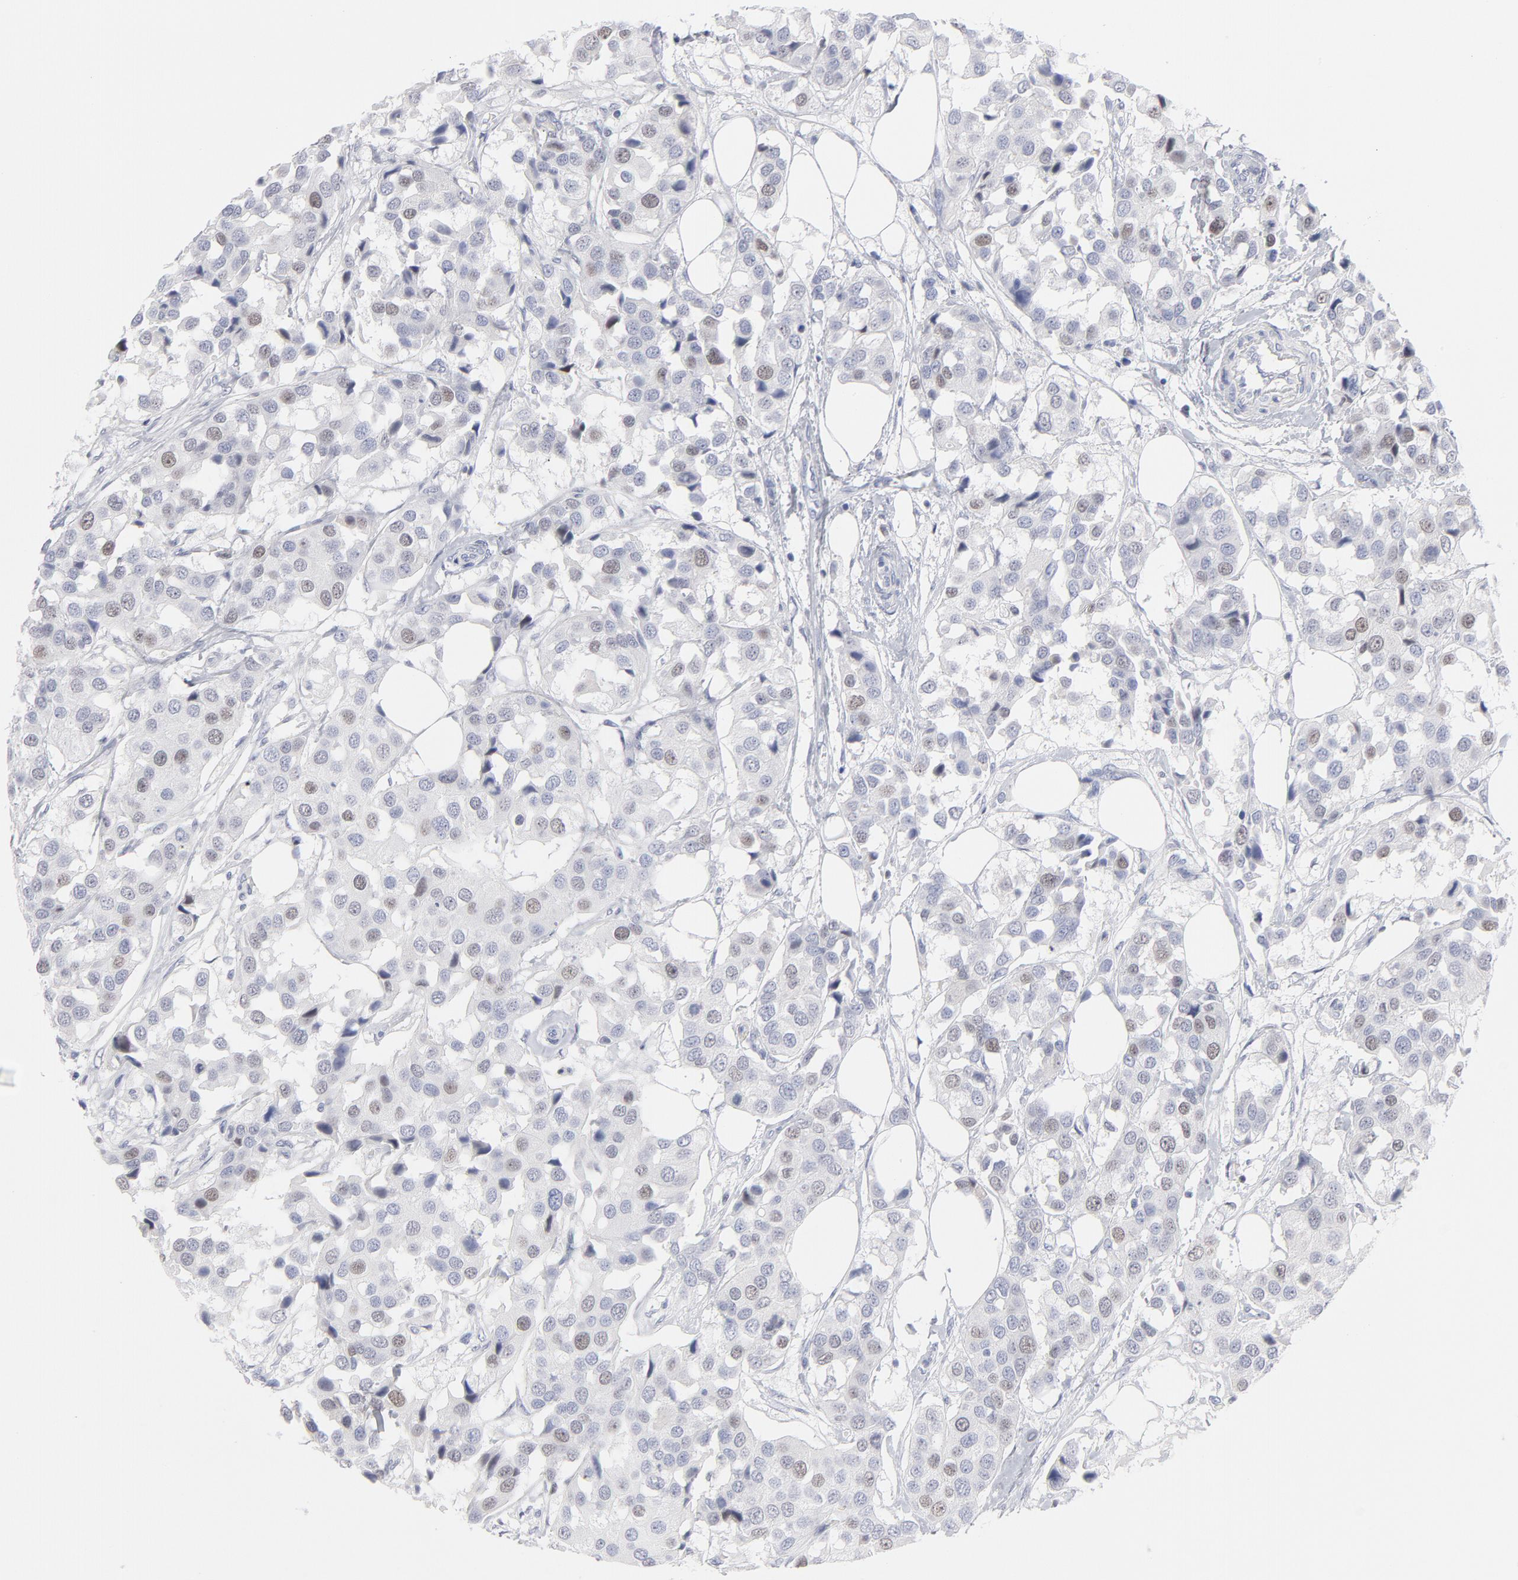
{"staining": {"intensity": "weak", "quantity": "<25%", "location": "nuclear"}, "tissue": "breast cancer", "cell_type": "Tumor cells", "image_type": "cancer", "snomed": [{"axis": "morphology", "description": "Duct carcinoma"}, {"axis": "topography", "description": "Breast"}], "caption": "Immunohistochemistry (IHC) of breast invasive ductal carcinoma reveals no expression in tumor cells.", "gene": "MCM7", "patient": {"sex": "female", "age": 80}}